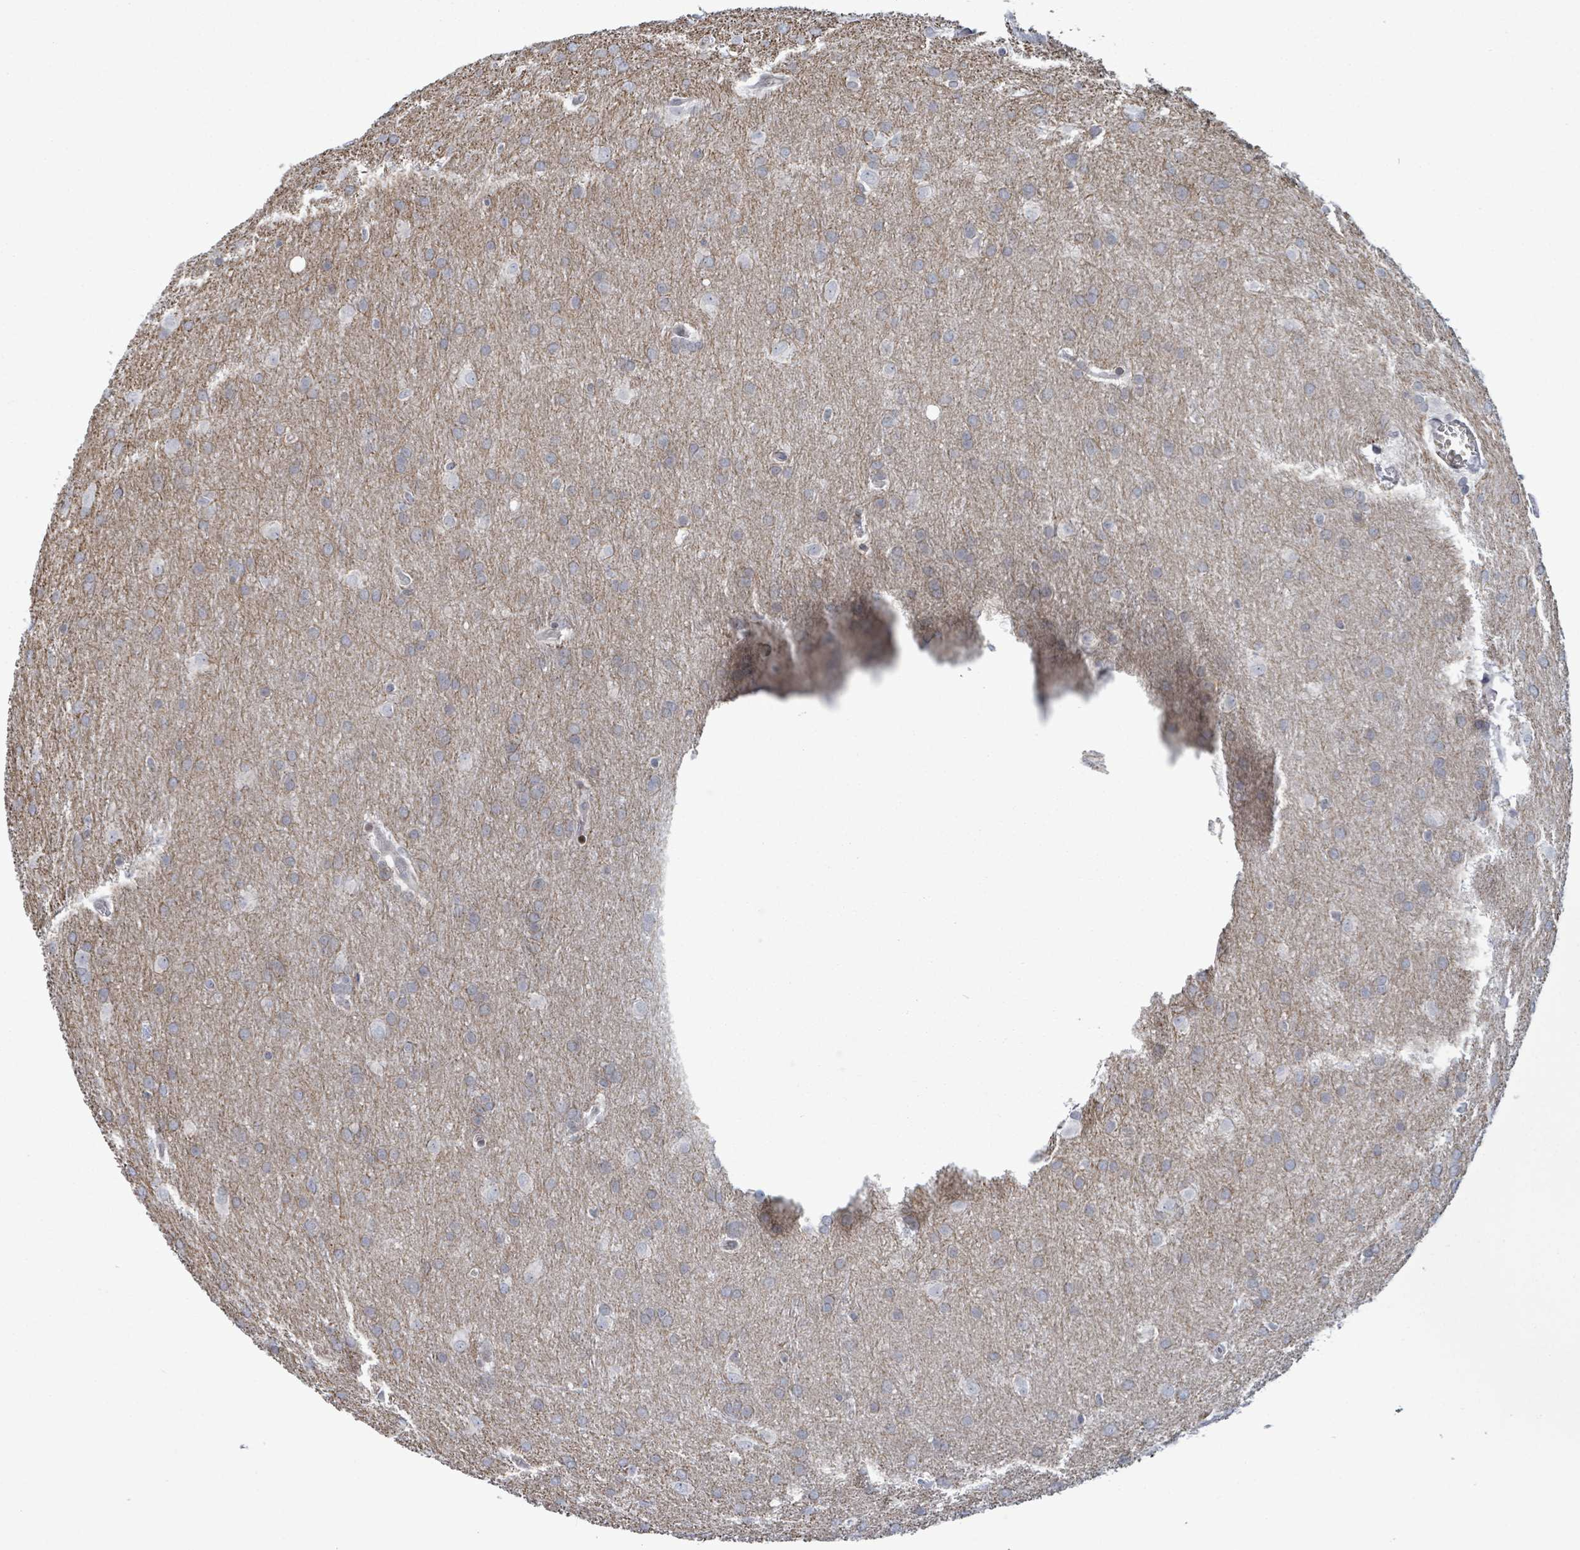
{"staining": {"intensity": "weak", "quantity": "25%-75%", "location": "cytoplasmic/membranous"}, "tissue": "glioma", "cell_type": "Tumor cells", "image_type": "cancer", "snomed": [{"axis": "morphology", "description": "Glioma, malignant, Low grade"}, {"axis": "topography", "description": "Brain"}], "caption": "Brown immunohistochemical staining in glioma demonstrates weak cytoplasmic/membranous staining in approximately 25%-75% of tumor cells.", "gene": "FNDC4", "patient": {"sex": "female", "age": 32}}